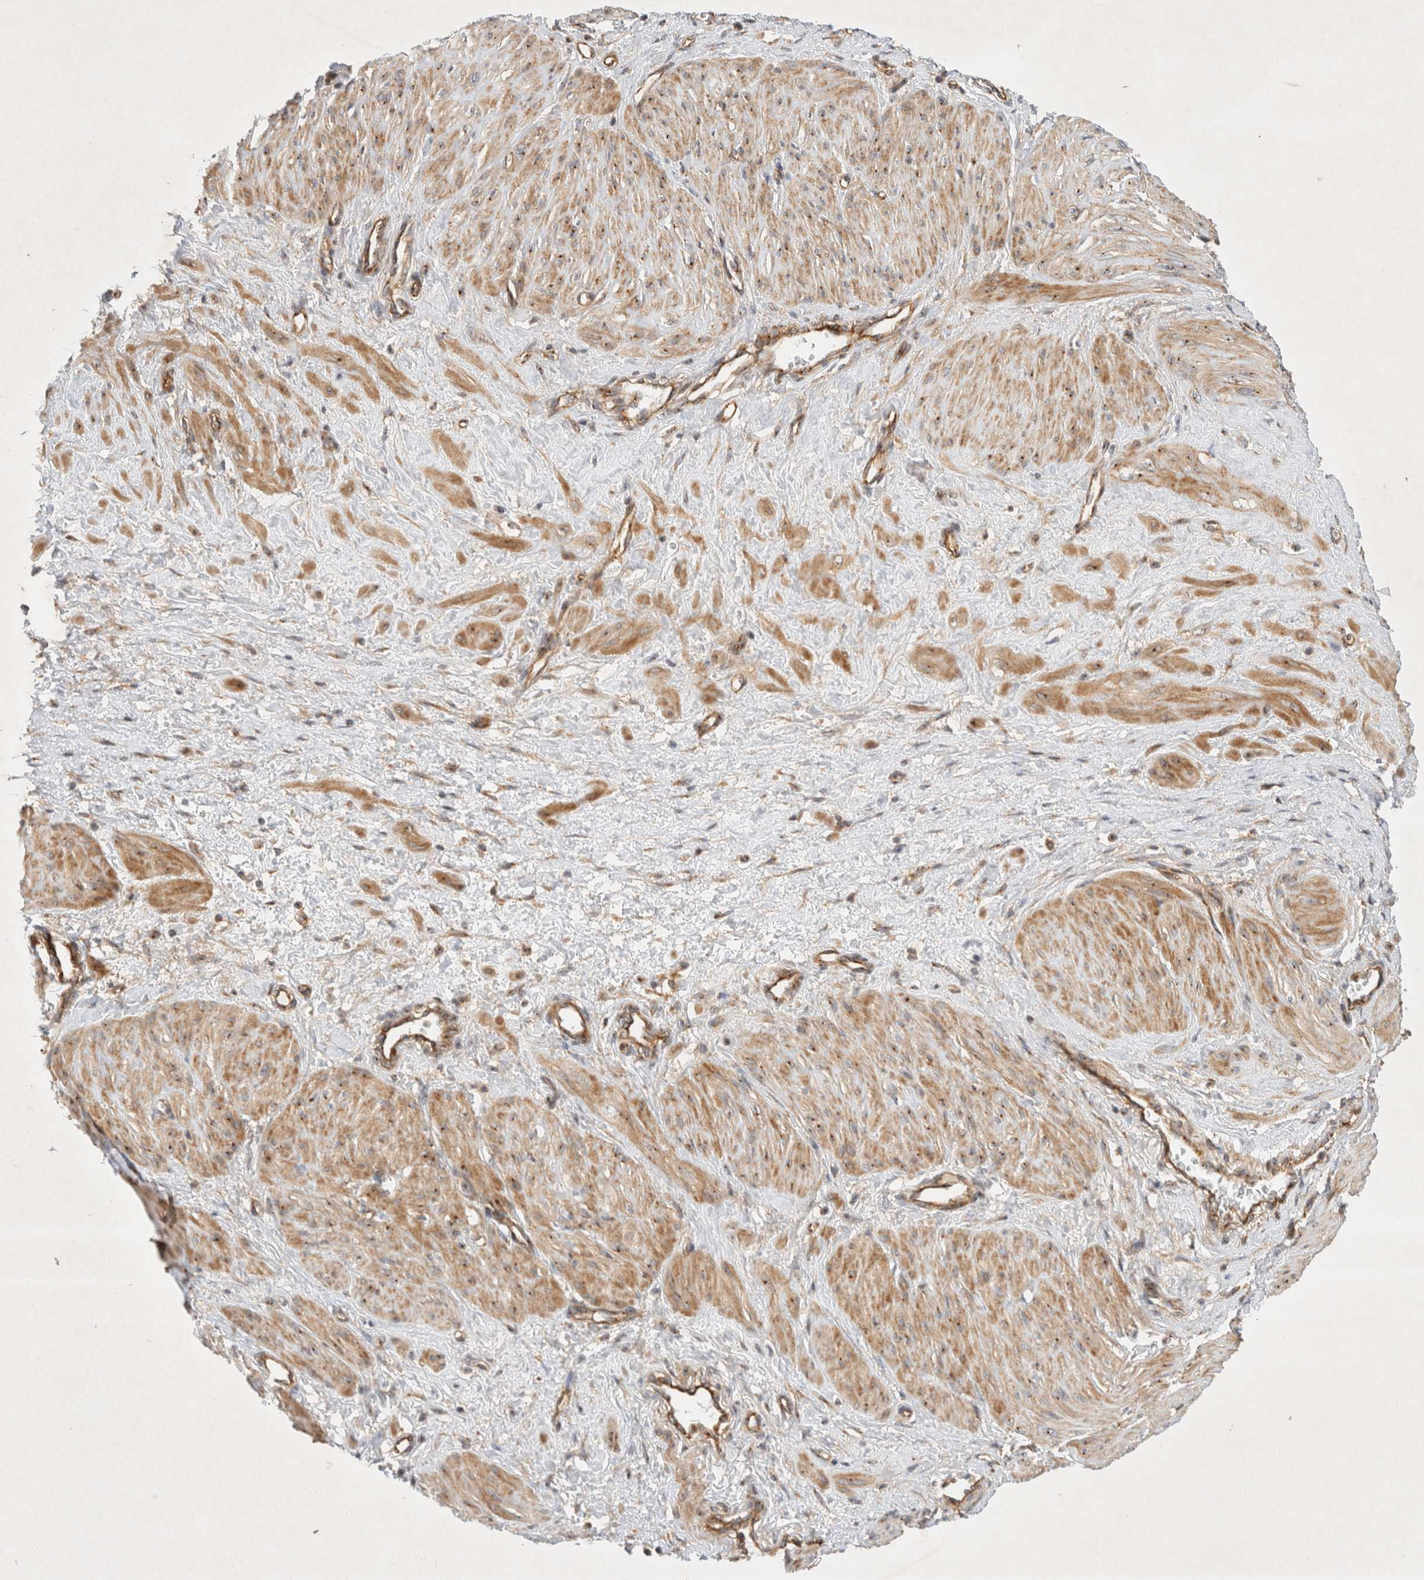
{"staining": {"intensity": "moderate", "quantity": ">75%", "location": "cytoplasmic/membranous"}, "tissue": "smooth muscle", "cell_type": "Smooth muscle cells", "image_type": "normal", "snomed": [{"axis": "morphology", "description": "Normal tissue, NOS"}, {"axis": "topography", "description": "Endometrium"}], "caption": "DAB immunohistochemical staining of benign smooth muscle shows moderate cytoplasmic/membranous protein positivity in approximately >75% of smooth muscle cells.", "gene": "GPR150", "patient": {"sex": "female", "age": 33}}